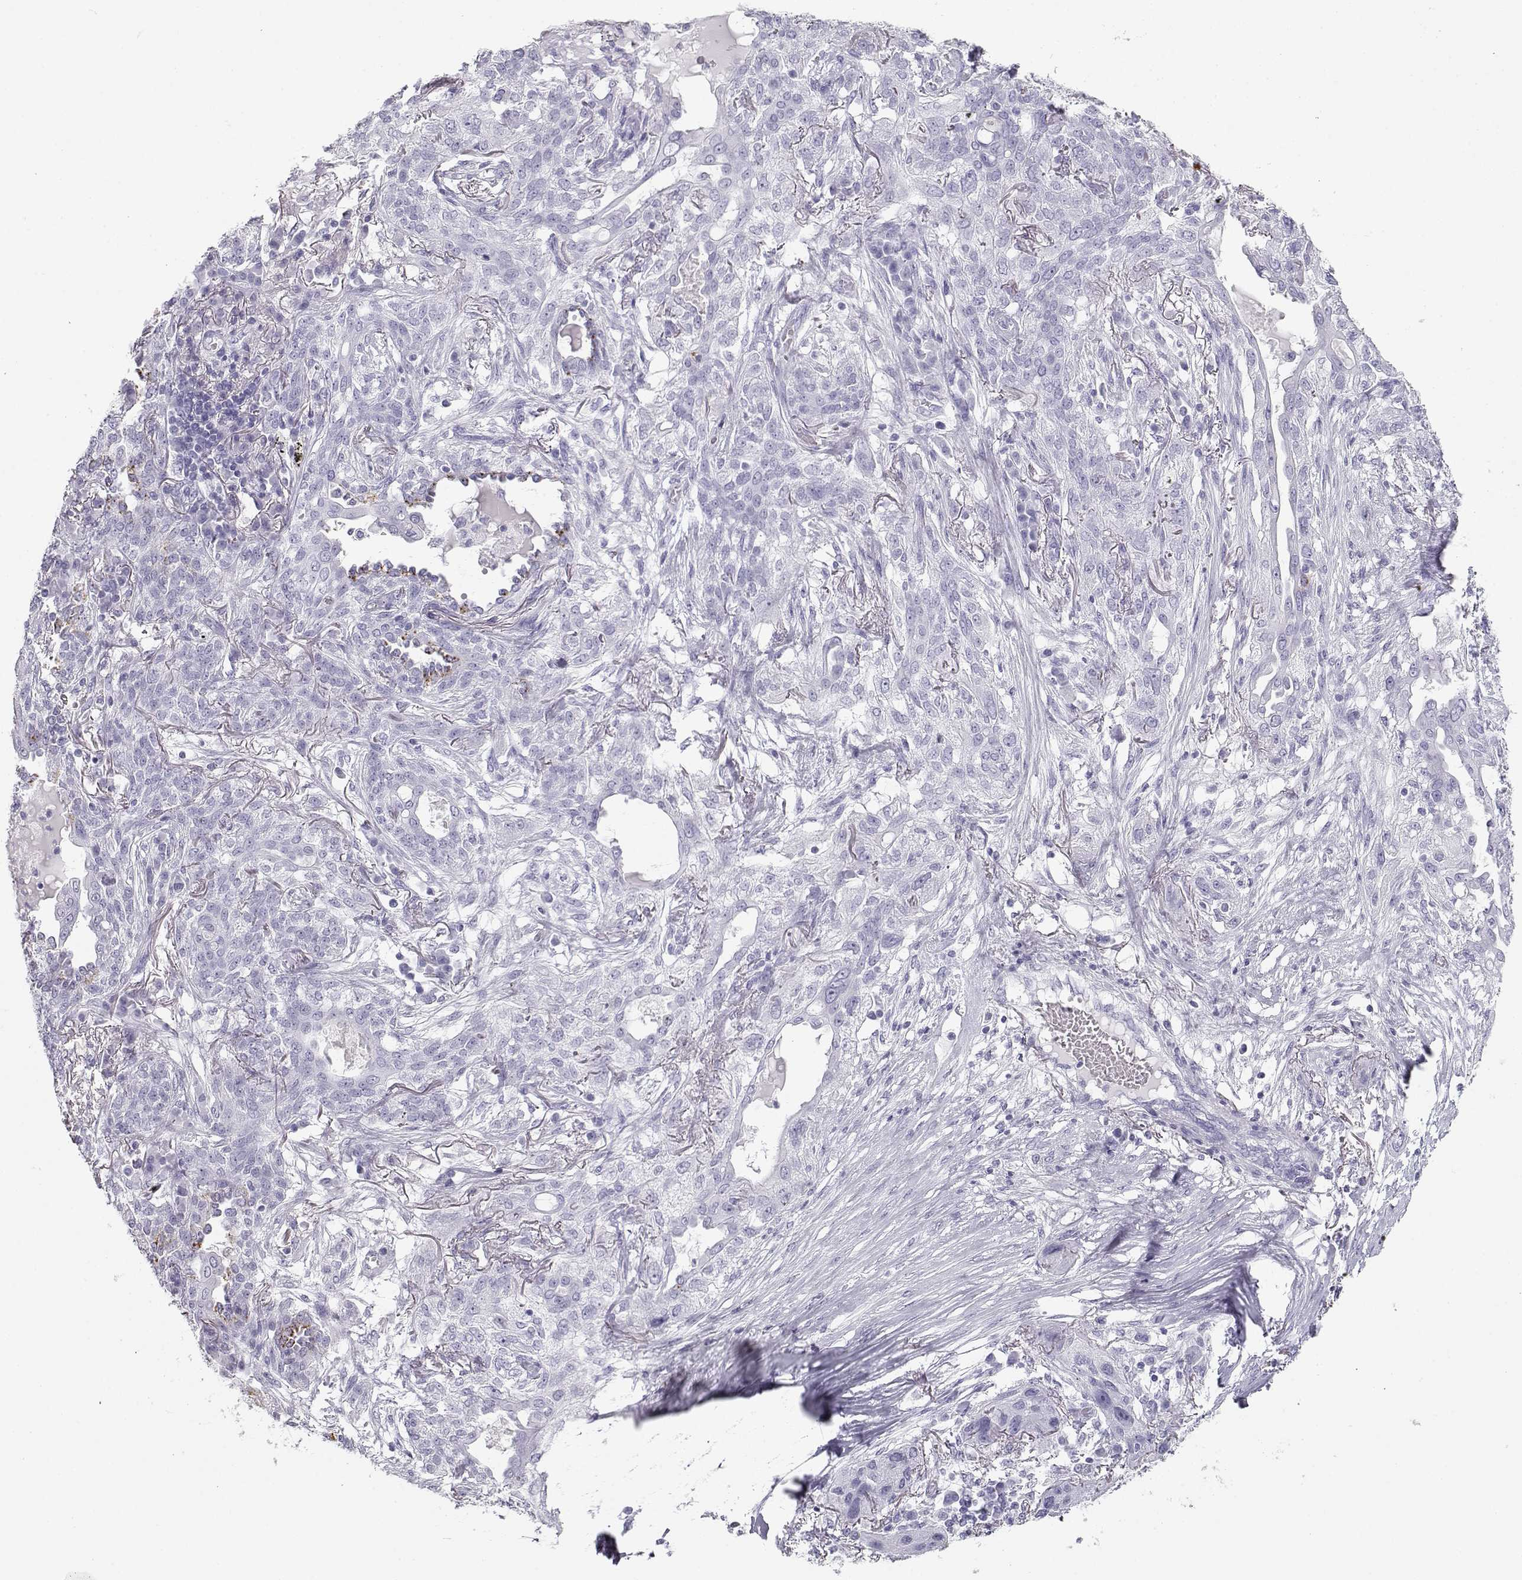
{"staining": {"intensity": "negative", "quantity": "none", "location": "none"}, "tissue": "lung cancer", "cell_type": "Tumor cells", "image_type": "cancer", "snomed": [{"axis": "morphology", "description": "Squamous cell carcinoma, NOS"}, {"axis": "topography", "description": "Lung"}], "caption": "An image of human squamous cell carcinoma (lung) is negative for staining in tumor cells.", "gene": "TKTL1", "patient": {"sex": "female", "age": 70}}